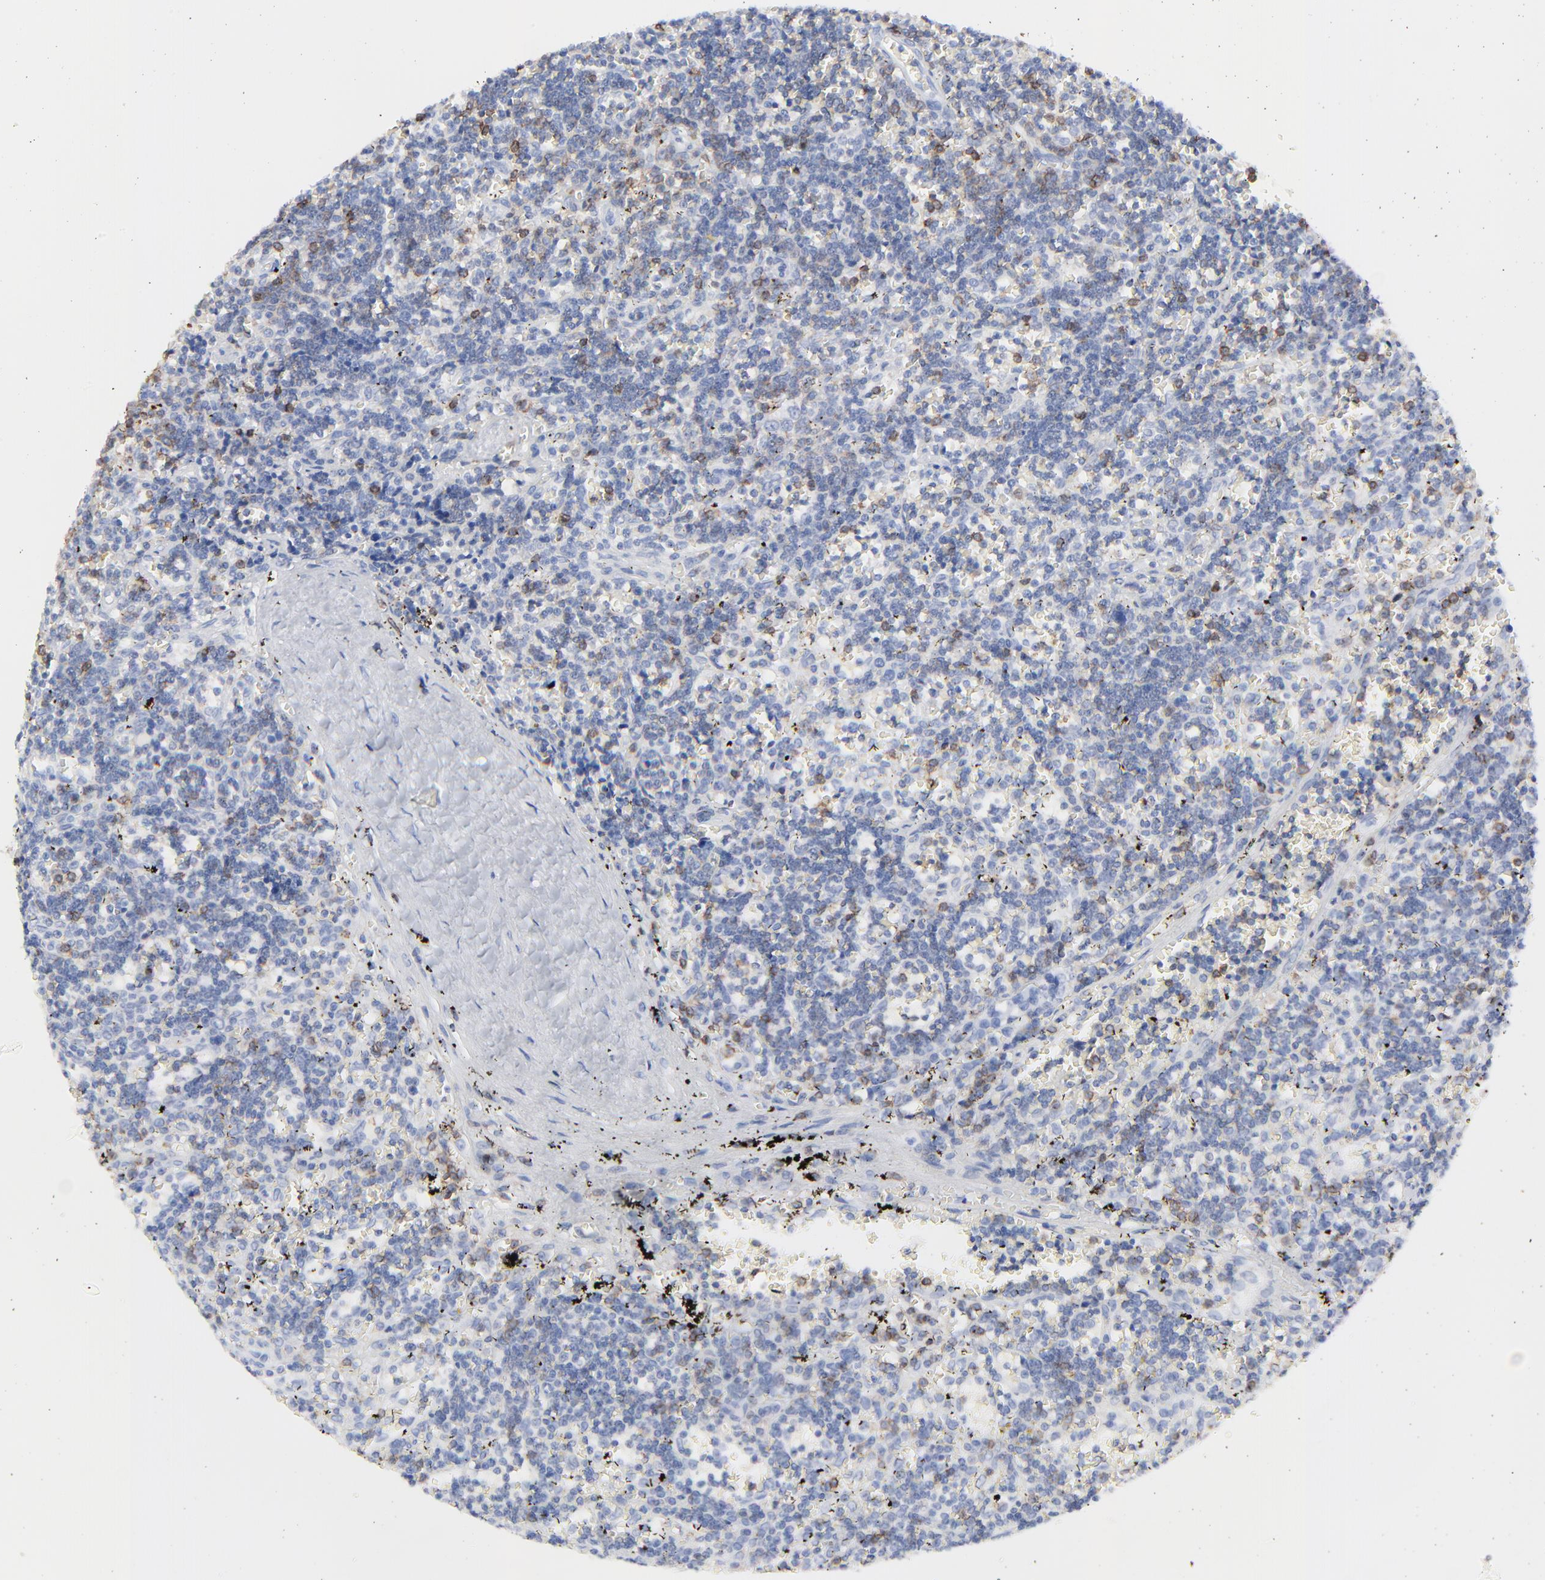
{"staining": {"intensity": "moderate", "quantity": "<25%", "location": "cytoplasmic/membranous"}, "tissue": "lymphoma", "cell_type": "Tumor cells", "image_type": "cancer", "snomed": [{"axis": "morphology", "description": "Malignant lymphoma, non-Hodgkin's type, Low grade"}, {"axis": "topography", "description": "Spleen"}], "caption": "A histopathology image of malignant lymphoma, non-Hodgkin's type (low-grade) stained for a protein displays moderate cytoplasmic/membranous brown staining in tumor cells. (brown staining indicates protein expression, while blue staining denotes nuclei).", "gene": "LCK", "patient": {"sex": "male", "age": 60}}